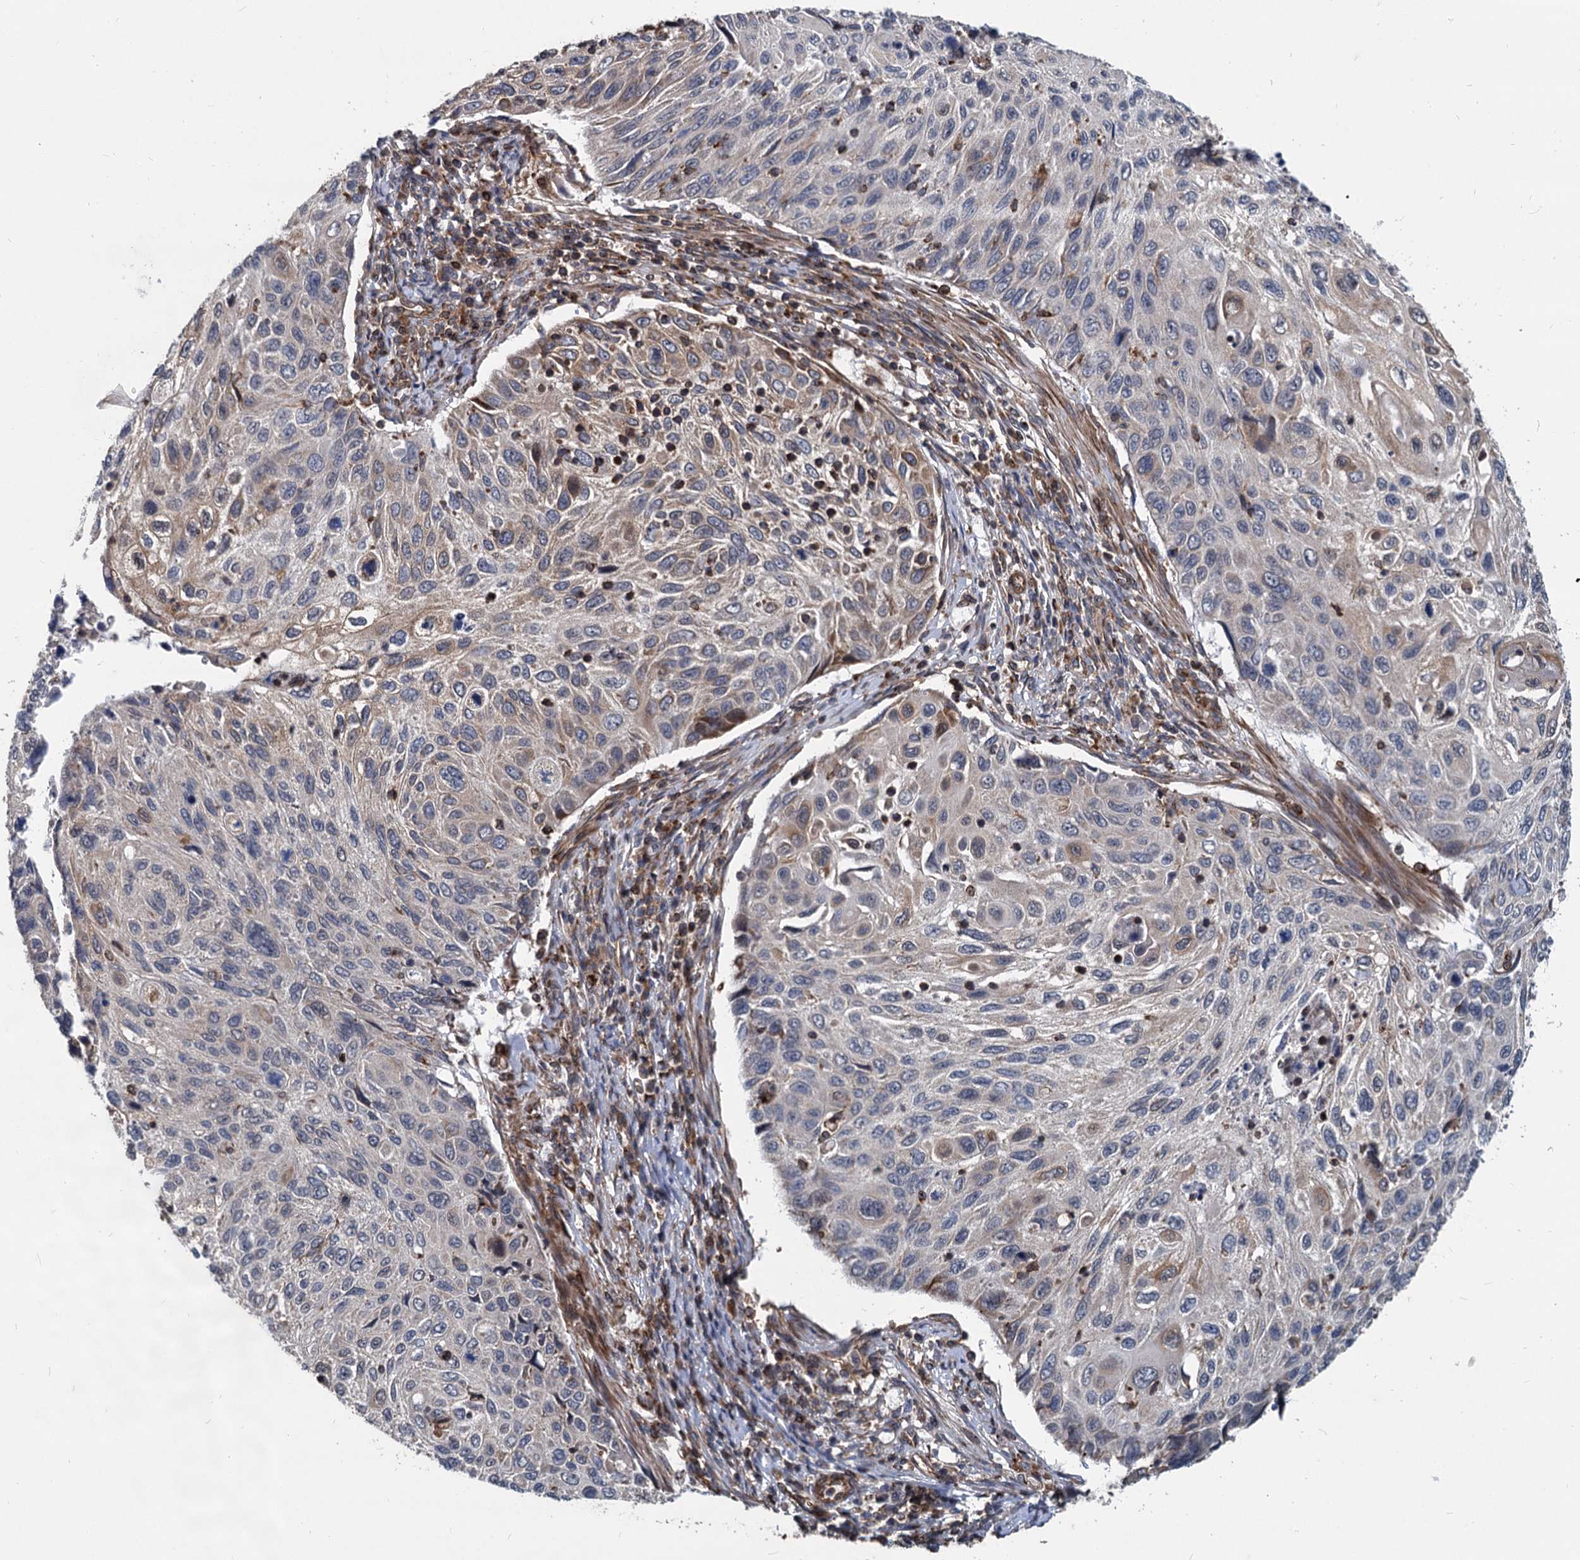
{"staining": {"intensity": "weak", "quantity": "<25%", "location": "cytoplasmic/membranous"}, "tissue": "cervical cancer", "cell_type": "Tumor cells", "image_type": "cancer", "snomed": [{"axis": "morphology", "description": "Squamous cell carcinoma, NOS"}, {"axis": "topography", "description": "Cervix"}], "caption": "DAB immunohistochemical staining of cervical cancer exhibits no significant expression in tumor cells.", "gene": "STIM1", "patient": {"sex": "female", "age": 70}}